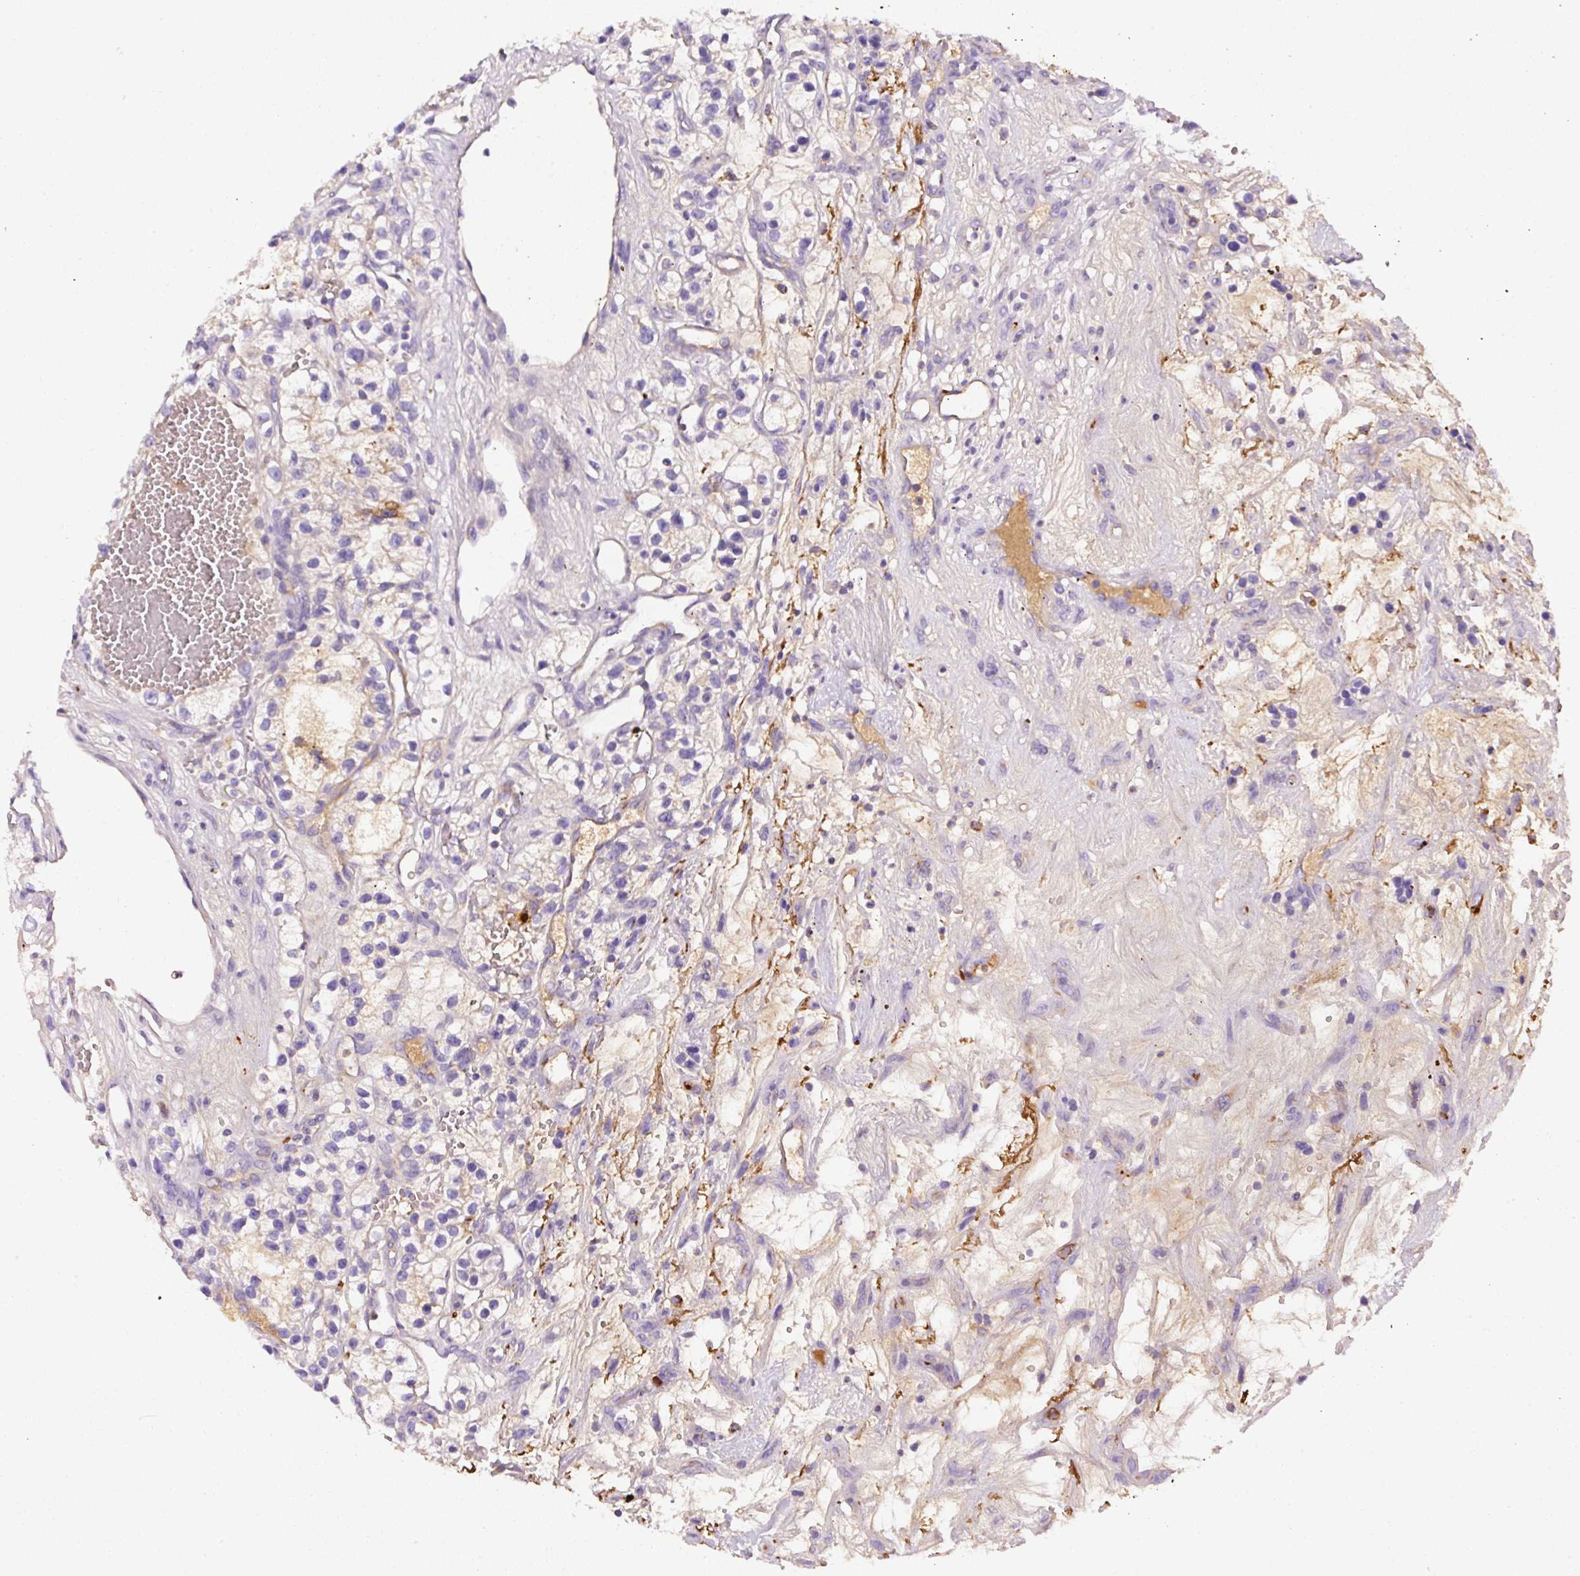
{"staining": {"intensity": "moderate", "quantity": "<25%", "location": "cytoplasmic/membranous"}, "tissue": "renal cancer", "cell_type": "Tumor cells", "image_type": "cancer", "snomed": [{"axis": "morphology", "description": "Adenocarcinoma, NOS"}, {"axis": "topography", "description": "Kidney"}], "caption": "Moderate cytoplasmic/membranous protein positivity is present in about <25% of tumor cells in renal cancer (adenocarcinoma).", "gene": "APCS", "patient": {"sex": "female", "age": 57}}